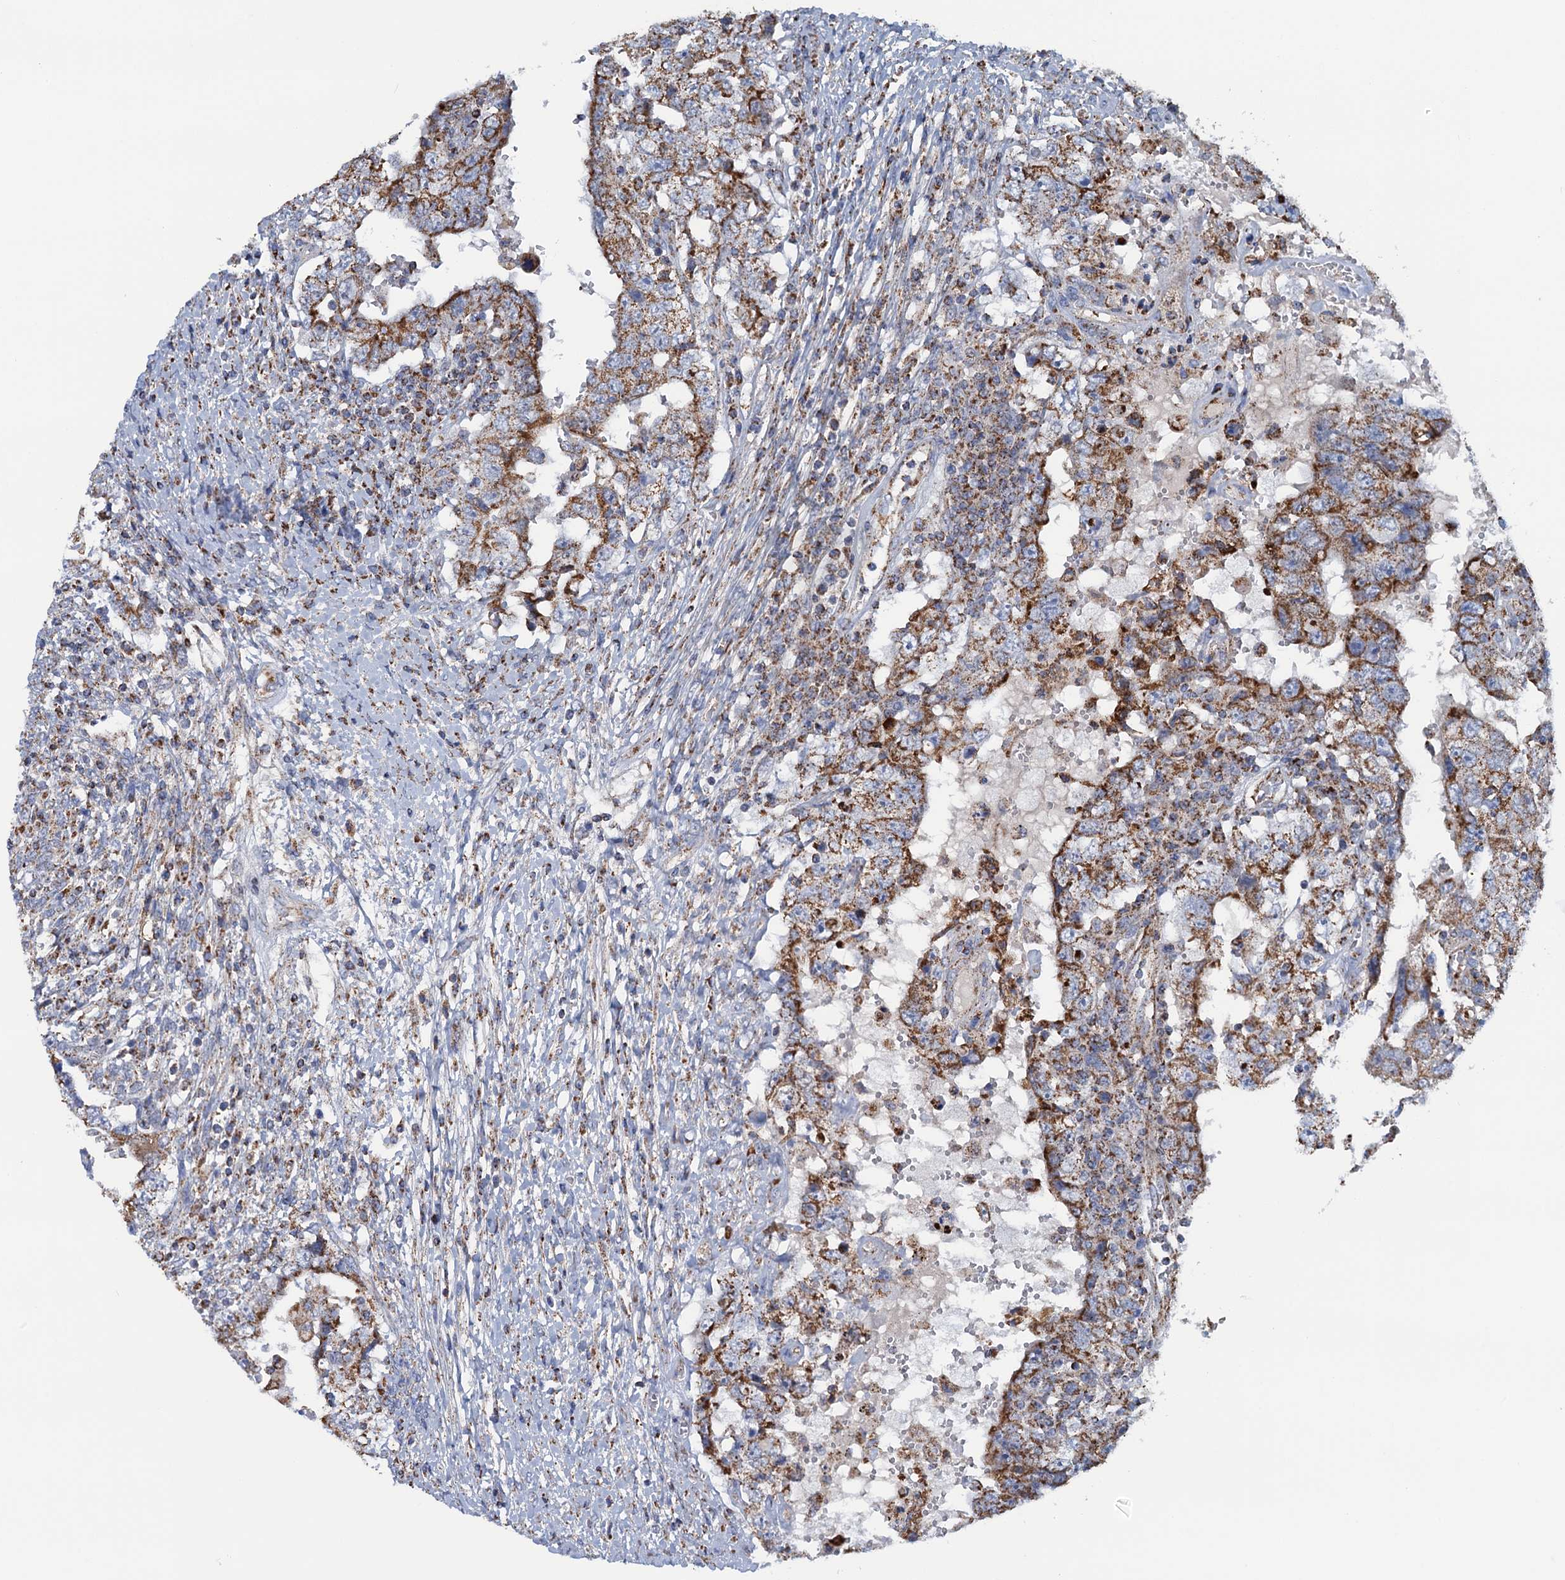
{"staining": {"intensity": "moderate", "quantity": ">75%", "location": "cytoplasmic/membranous"}, "tissue": "testis cancer", "cell_type": "Tumor cells", "image_type": "cancer", "snomed": [{"axis": "morphology", "description": "Carcinoma, Embryonal, NOS"}, {"axis": "topography", "description": "Testis"}], "caption": "About >75% of tumor cells in testis cancer (embryonal carcinoma) show moderate cytoplasmic/membranous protein expression as visualized by brown immunohistochemical staining.", "gene": "GTPBP3", "patient": {"sex": "male", "age": 26}}